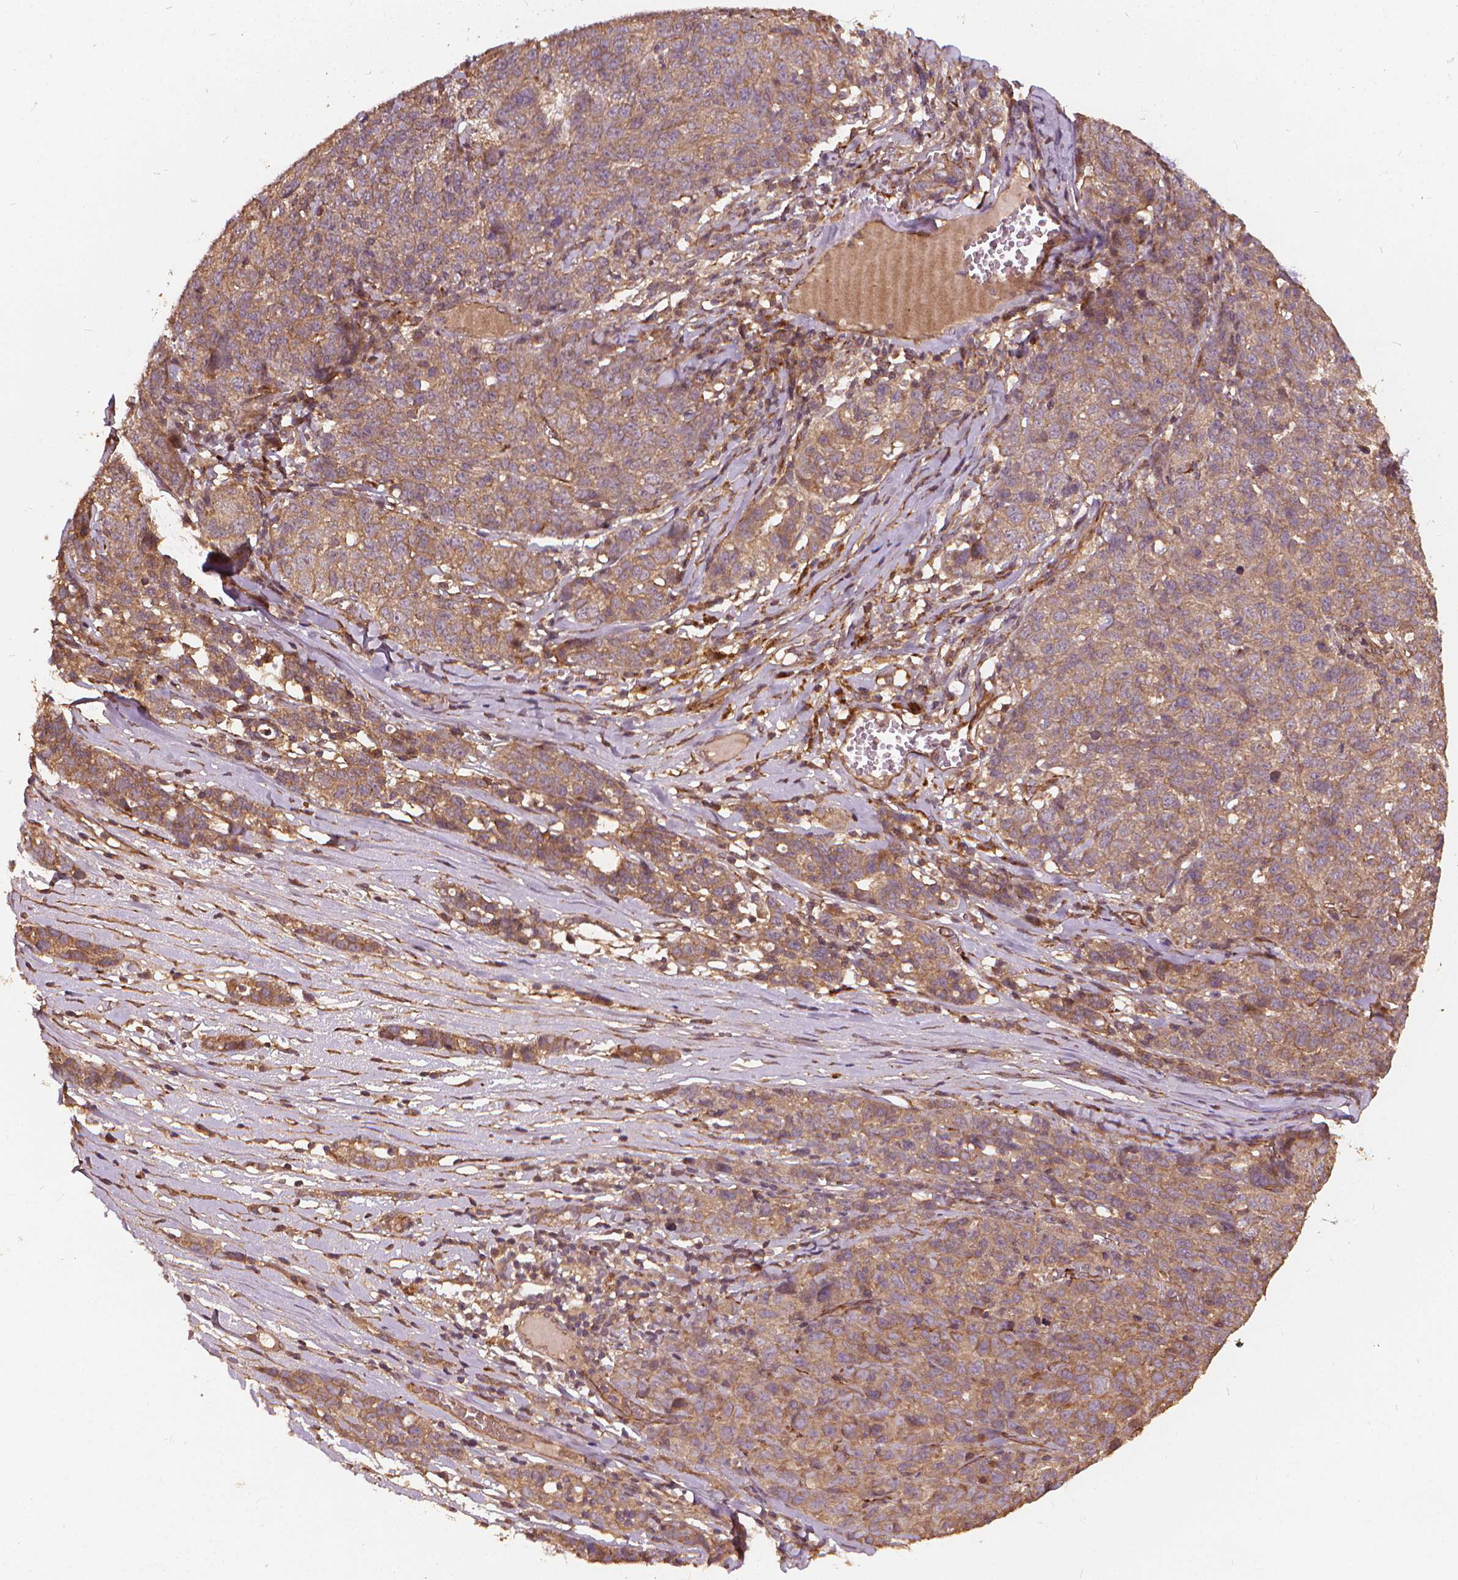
{"staining": {"intensity": "moderate", "quantity": ">75%", "location": "cytoplasmic/membranous"}, "tissue": "ovarian cancer", "cell_type": "Tumor cells", "image_type": "cancer", "snomed": [{"axis": "morphology", "description": "Cystadenocarcinoma, serous, NOS"}, {"axis": "topography", "description": "Ovary"}], "caption": "High-power microscopy captured an immunohistochemistry micrograph of ovarian cancer, revealing moderate cytoplasmic/membranous positivity in approximately >75% of tumor cells.", "gene": "UBXN2A", "patient": {"sex": "female", "age": 71}}